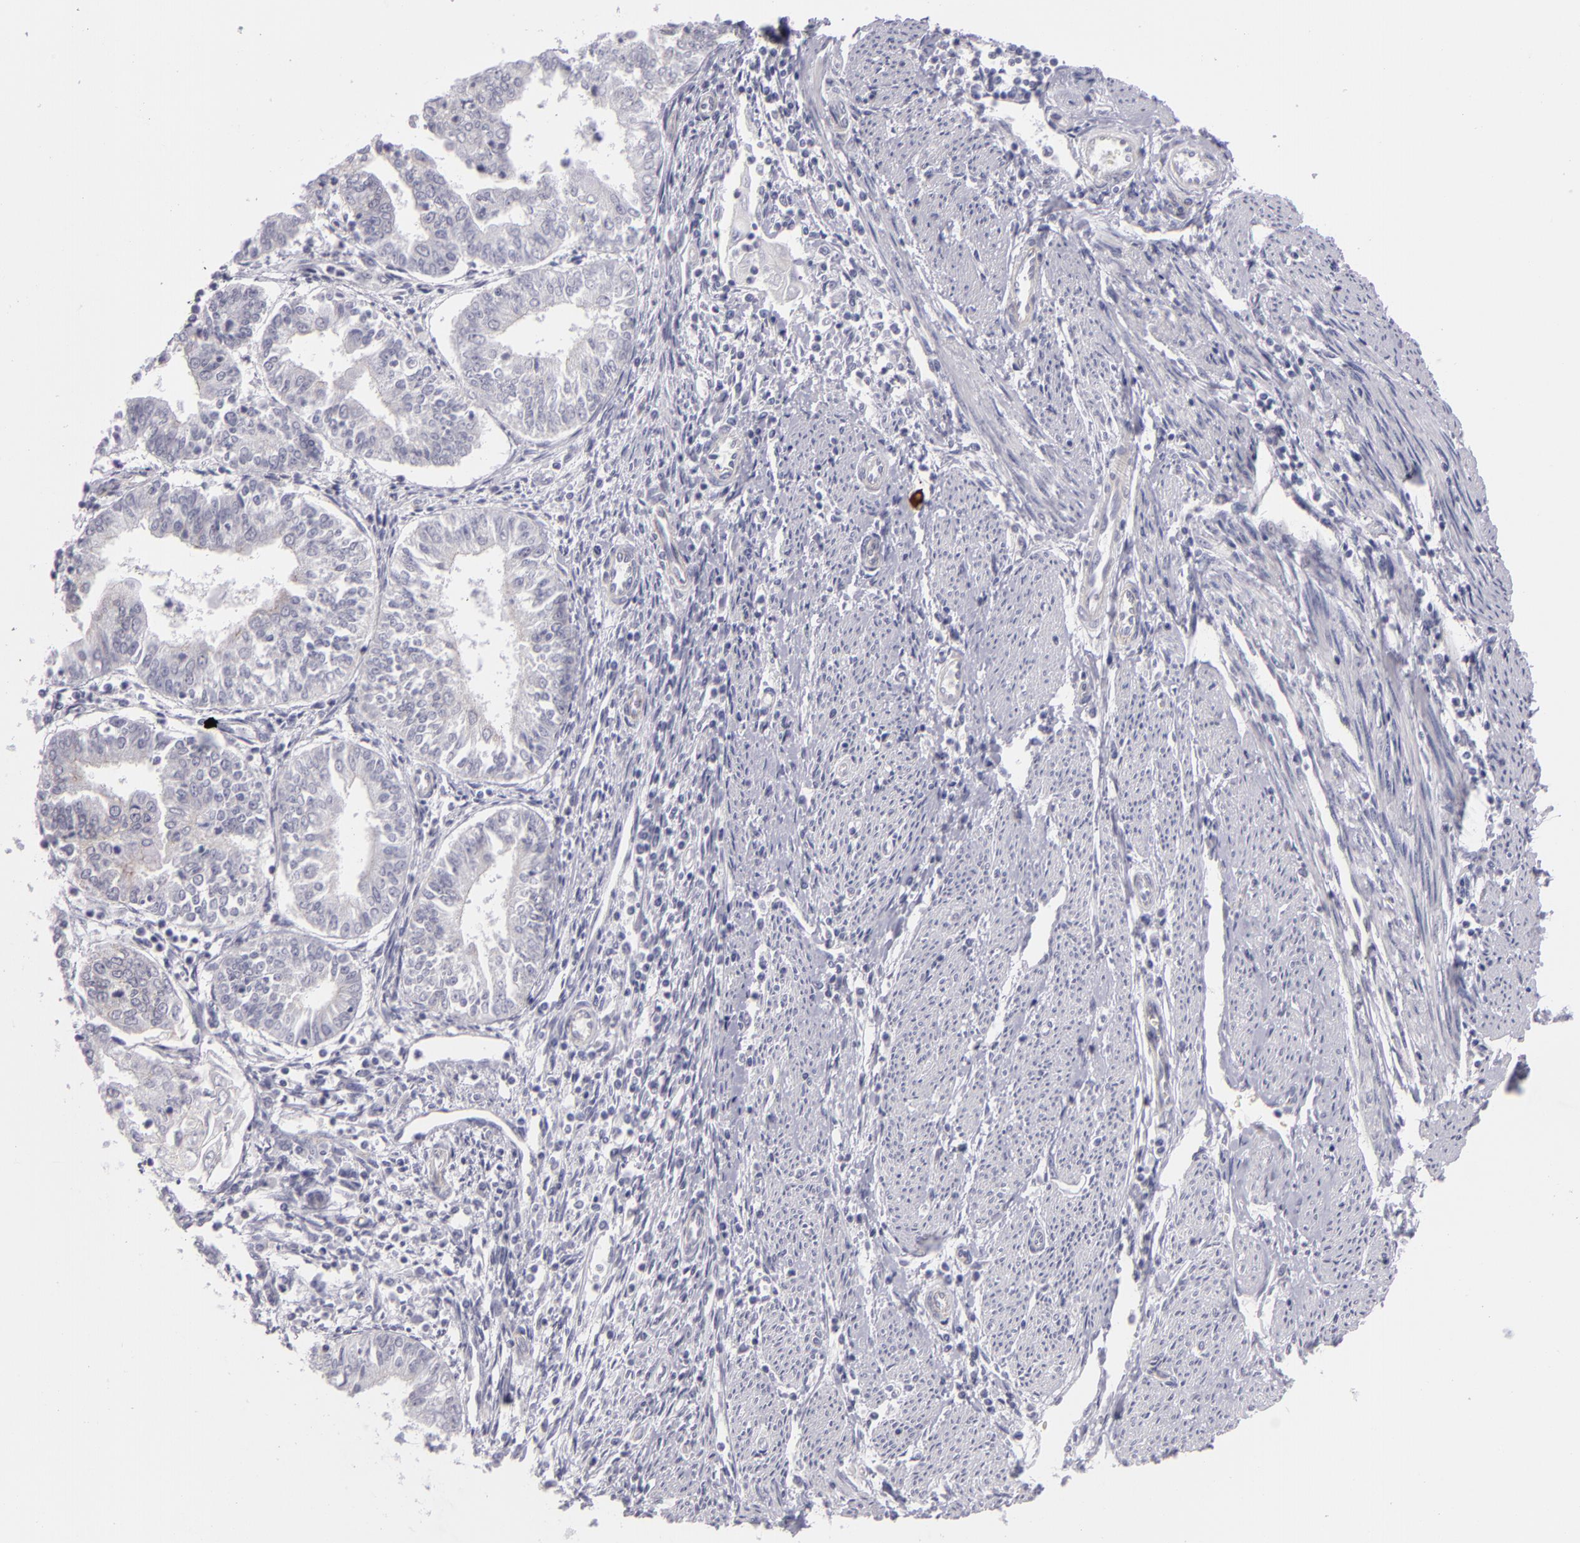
{"staining": {"intensity": "negative", "quantity": "none", "location": "none"}, "tissue": "endometrial cancer", "cell_type": "Tumor cells", "image_type": "cancer", "snomed": [{"axis": "morphology", "description": "Adenocarcinoma, NOS"}, {"axis": "topography", "description": "Endometrium"}], "caption": "This is an IHC histopathology image of endometrial cancer. There is no staining in tumor cells.", "gene": "CTNNB1", "patient": {"sex": "female", "age": 75}}